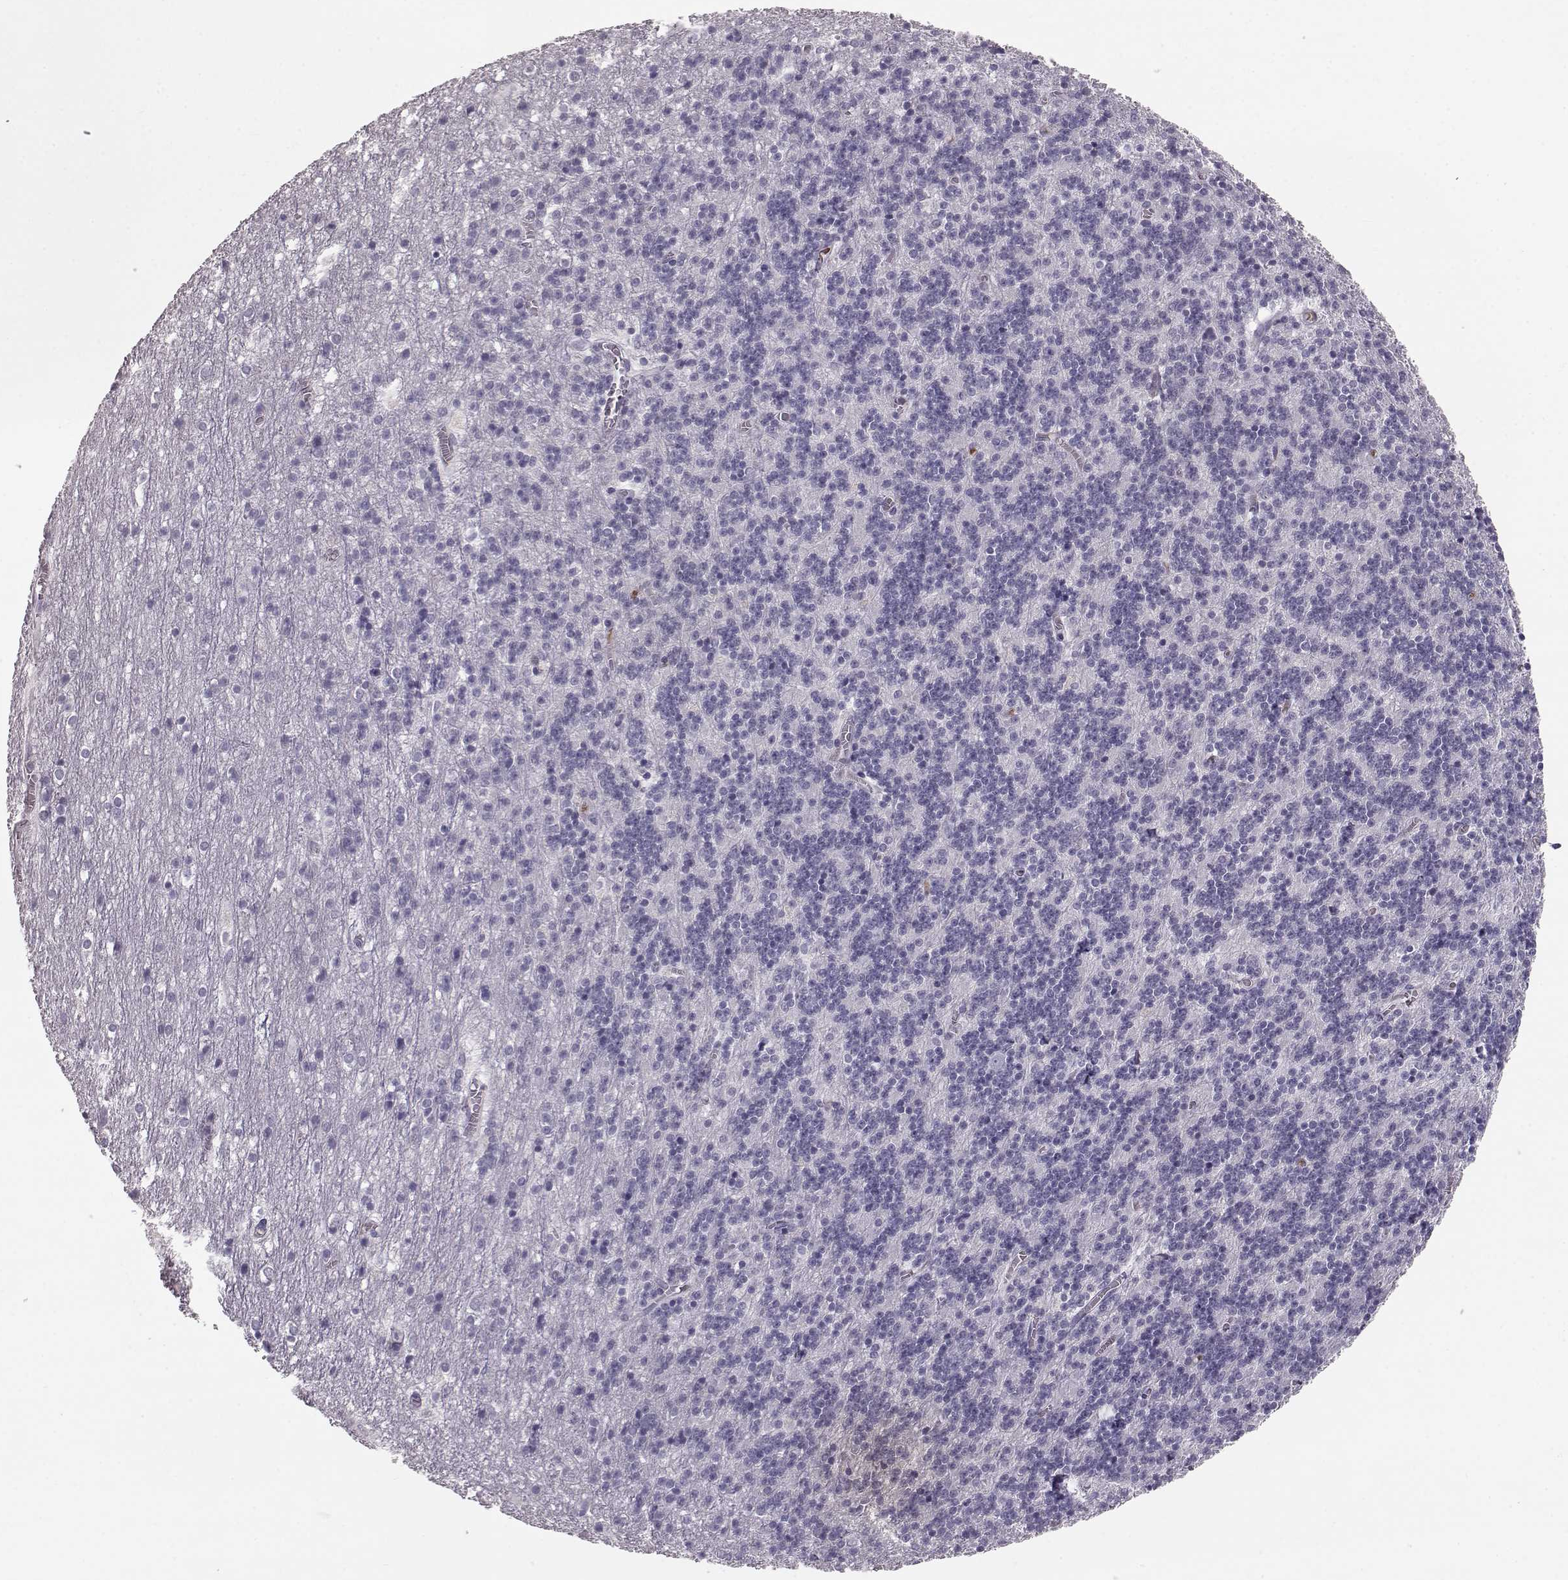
{"staining": {"intensity": "negative", "quantity": "none", "location": "none"}, "tissue": "cerebellum", "cell_type": "Cells in granular layer", "image_type": "normal", "snomed": [{"axis": "morphology", "description": "Normal tissue, NOS"}, {"axis": "topography", "description": "Cerebellum"}], "caption": "IHC photomicrograph of normal cerebellum: human cerebellum stained with DAB (3,3'-diaminobenzidine) demonstrates no significant protein expression in cells in granular layer. (DAB (3,3'-diaminobenzidine) immunohistochemistry (IHC), high magnification).", "gene": "CCL19", "patient": {"sex": "male", "age": 70}}